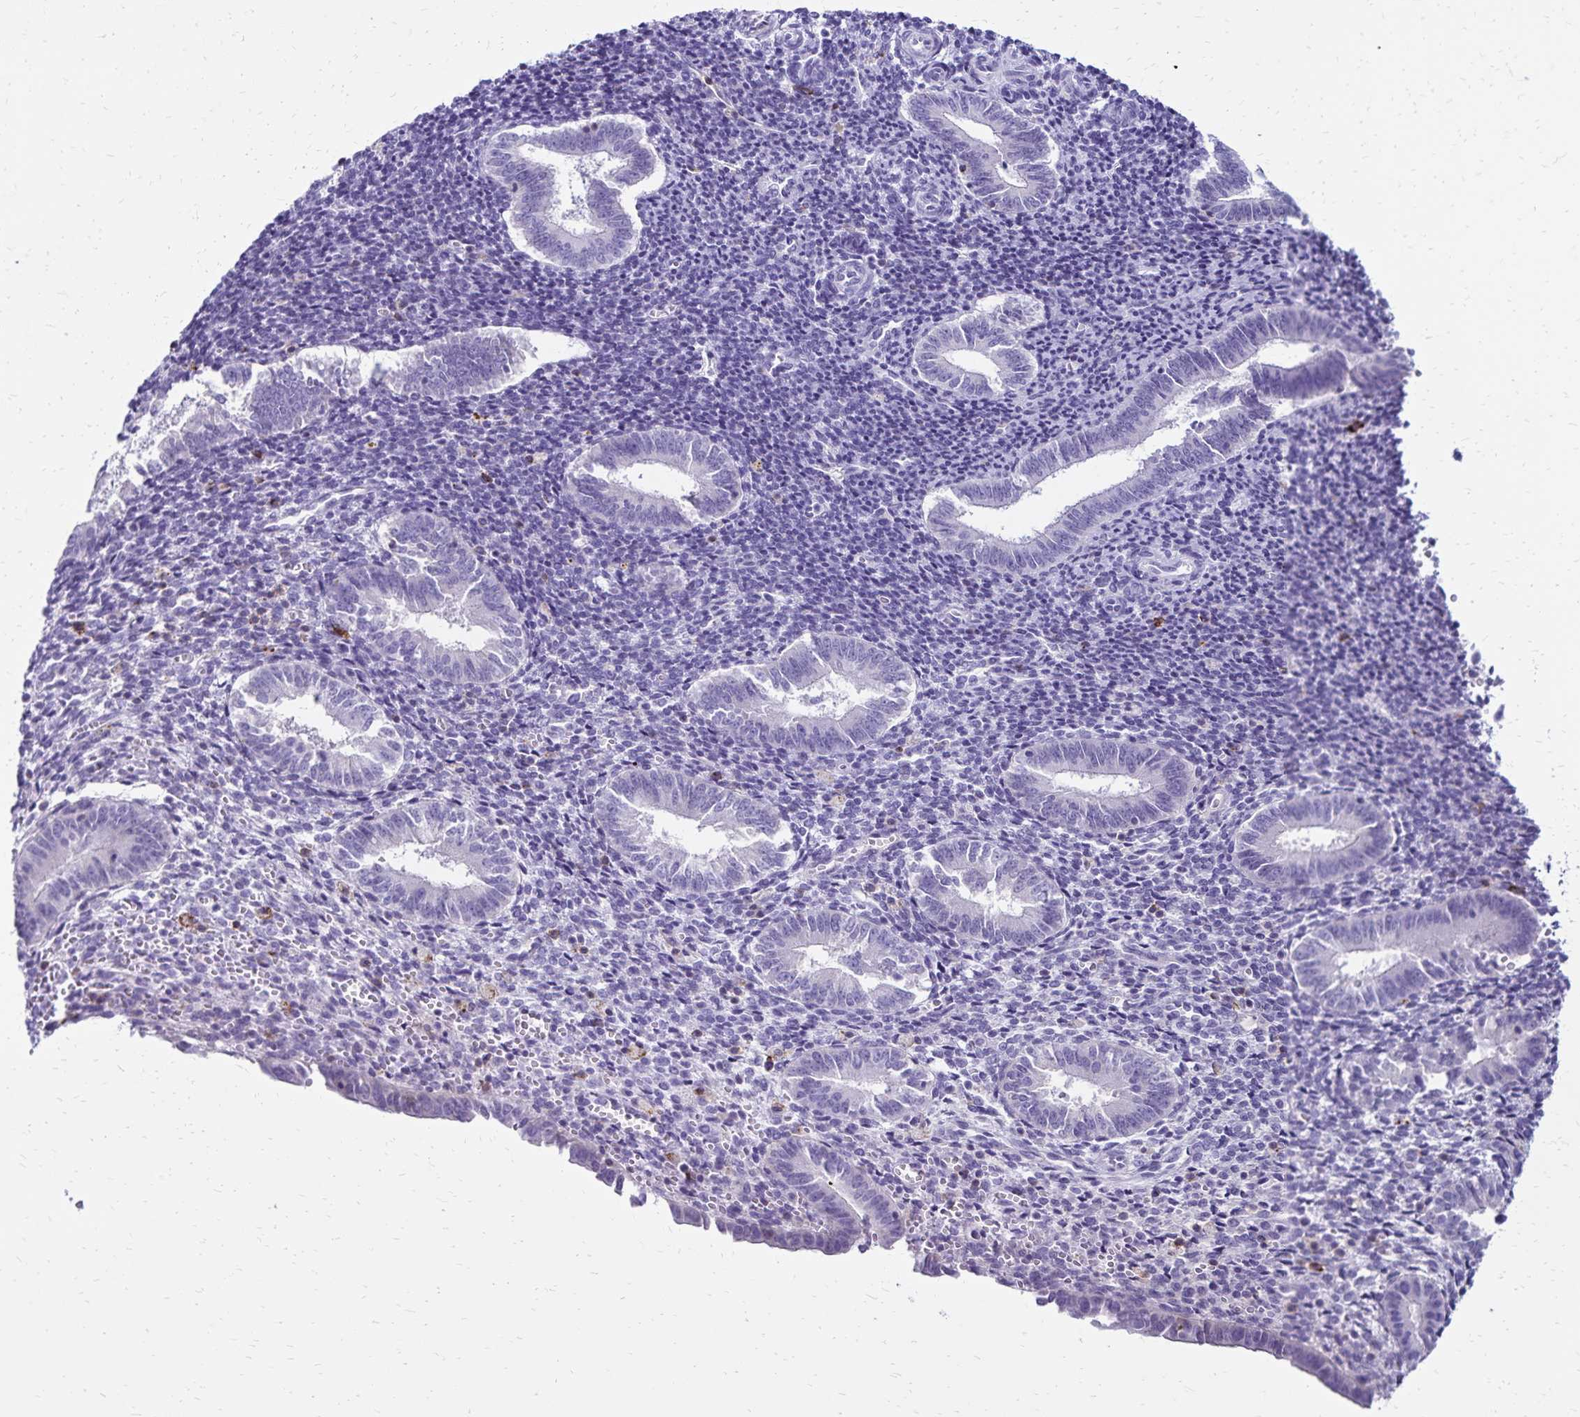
{"staining": {"intensity": "negative", "quantity": "none", "location": "none"}, "tissue": "endometrium", "cell_type": "Cells in endometrial stroma", "image_type": "normal", "snomed": [{"axis": "morphology", "description": "Normal tissue, NOS"}, {"axis": "topography", "description": "Endometrium"}], "caption": "This is an immunohistochemistry image of normal endometrium. There is no expression in cells in endometrial stroma.", "gene": "CD27", "patient": {"sex": "female", "age": 25}}